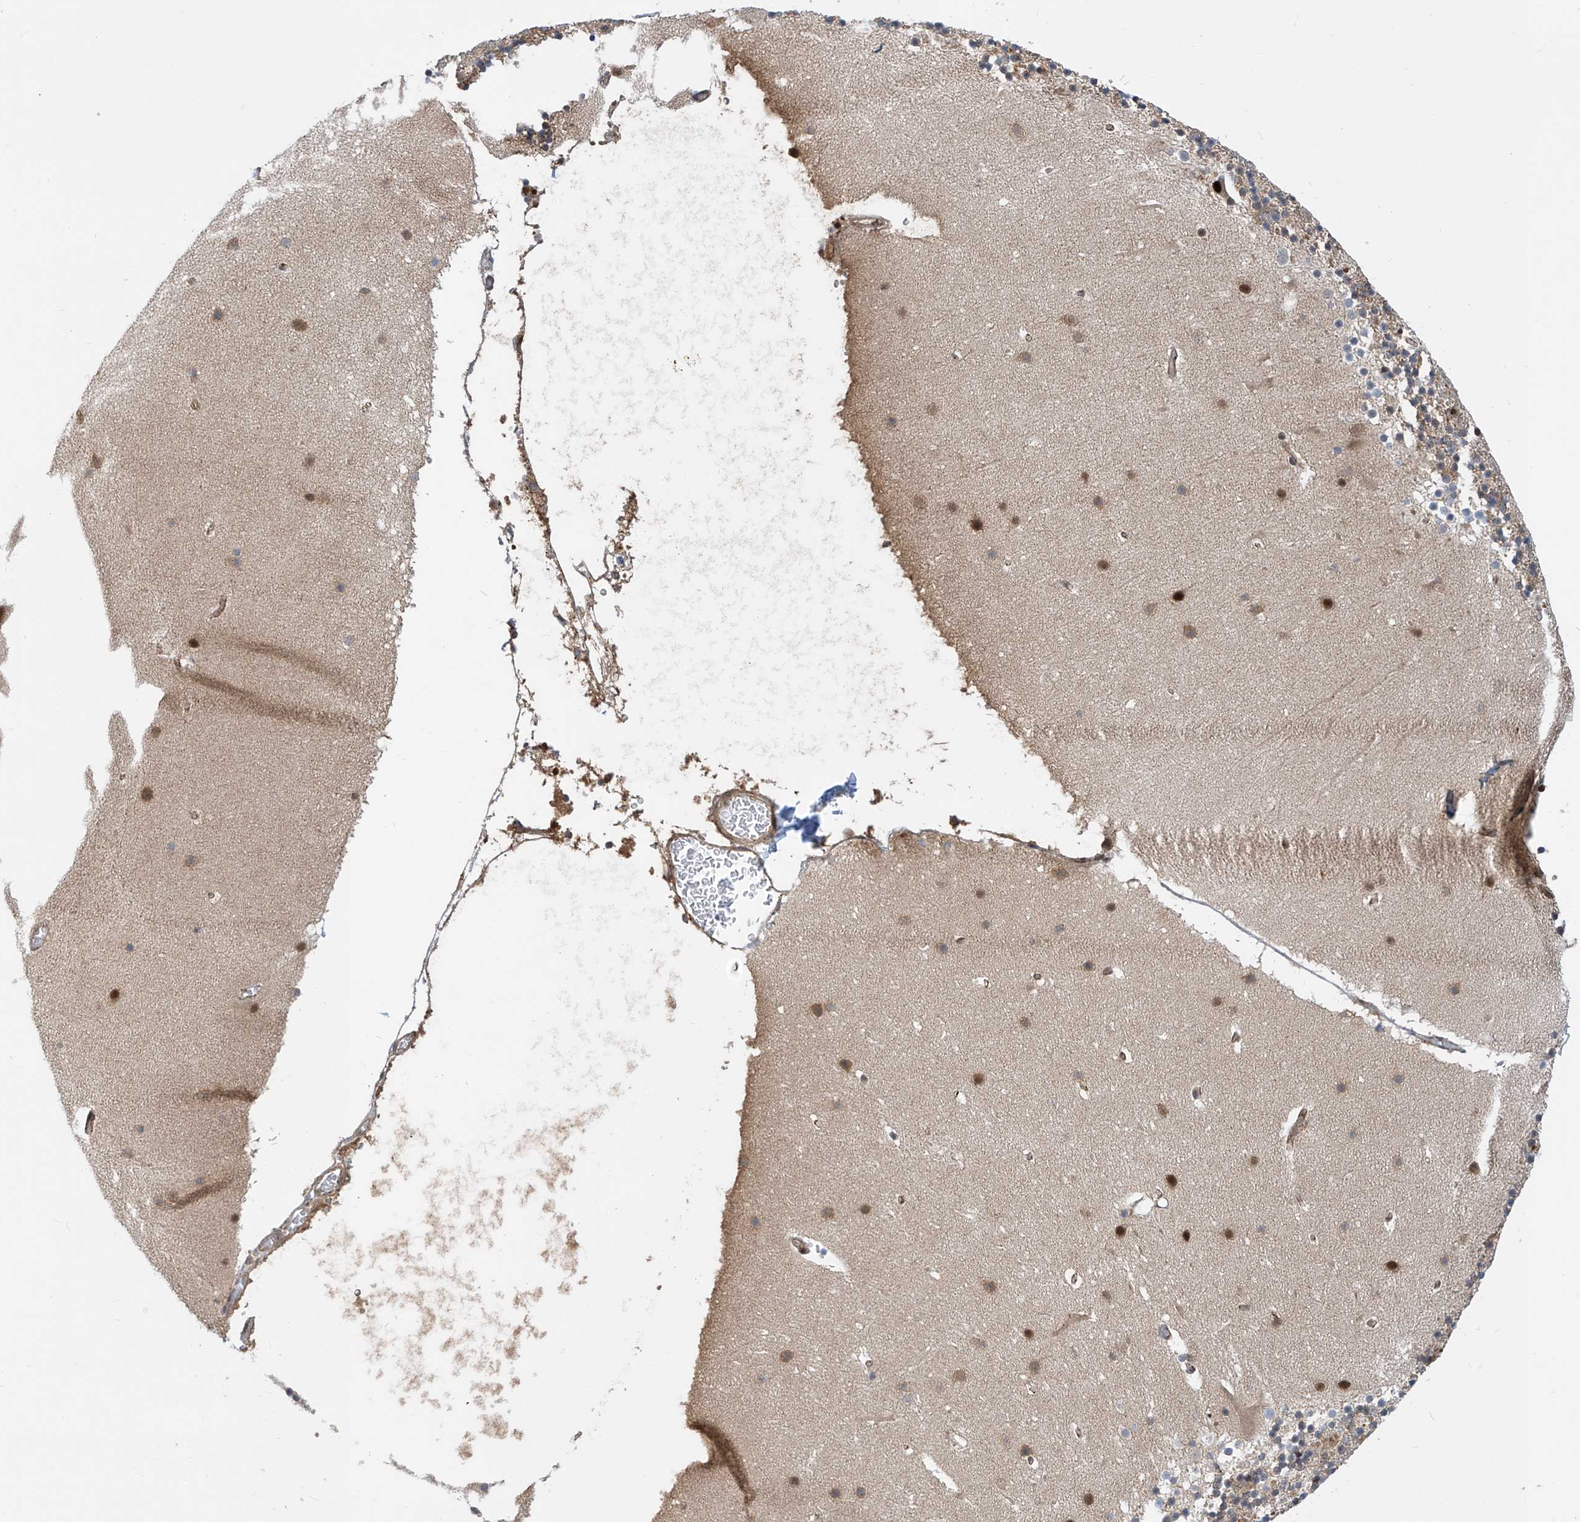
{"staining": {"intensity": "moderate", "quantity": "25%-75%", "location": "cytoplasmic/membranous"}, "tissue": "cerebellum", "cell_type": "Cells in granular layer", "image_type": "normal", "snomed": [{"axis": "morphology", "description": "Normal tissue, NOS"}, {"axis": "topography", "description": "Cerebellum"}], "caption": "The immunohistochemical stain highlights moderate cytoplasmic/membranous expression in cells in granular layer of unremarkable cerebellum.", "gene": "LAGE3", "patient": {"sex": "male", "age": 57}}